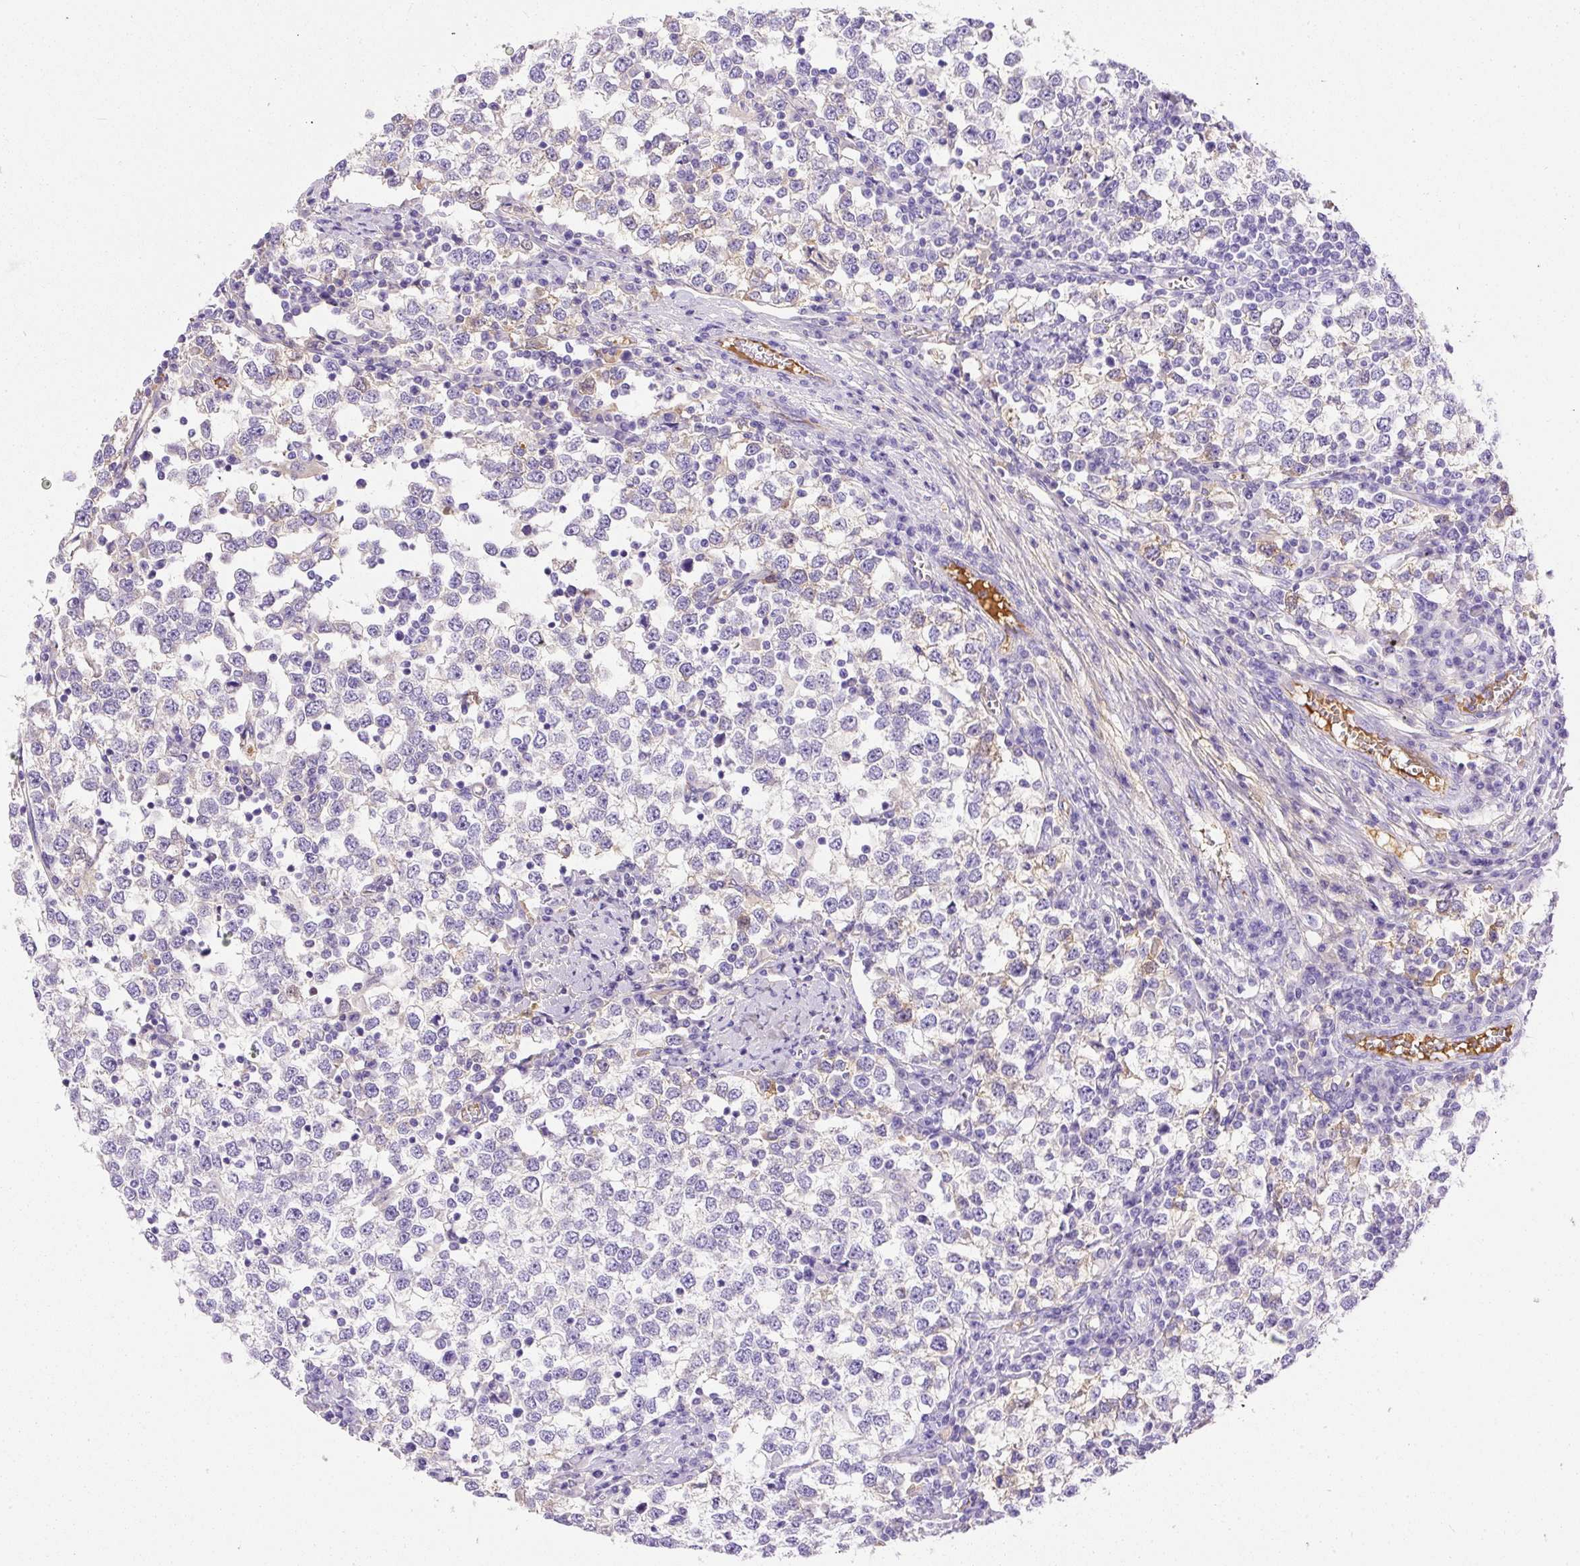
{"staining": {"intensity": "negative", "quantity": "none", "location": "none"}, "tissue": "testis cancer", "cell_type": "Tumor cells", "image_type": "cancer", "snomed": [{"axis": "morphology", "description": "Seminoma, NOS"}, {"axis": "topography", "description": "Testis"}], "caption": "This is an immunohistochemistry (IHC) image of testis cancer. There is no expression in tumor cells.", "gene": "APCS", "patient": {"sex": "male", "age": 65}}